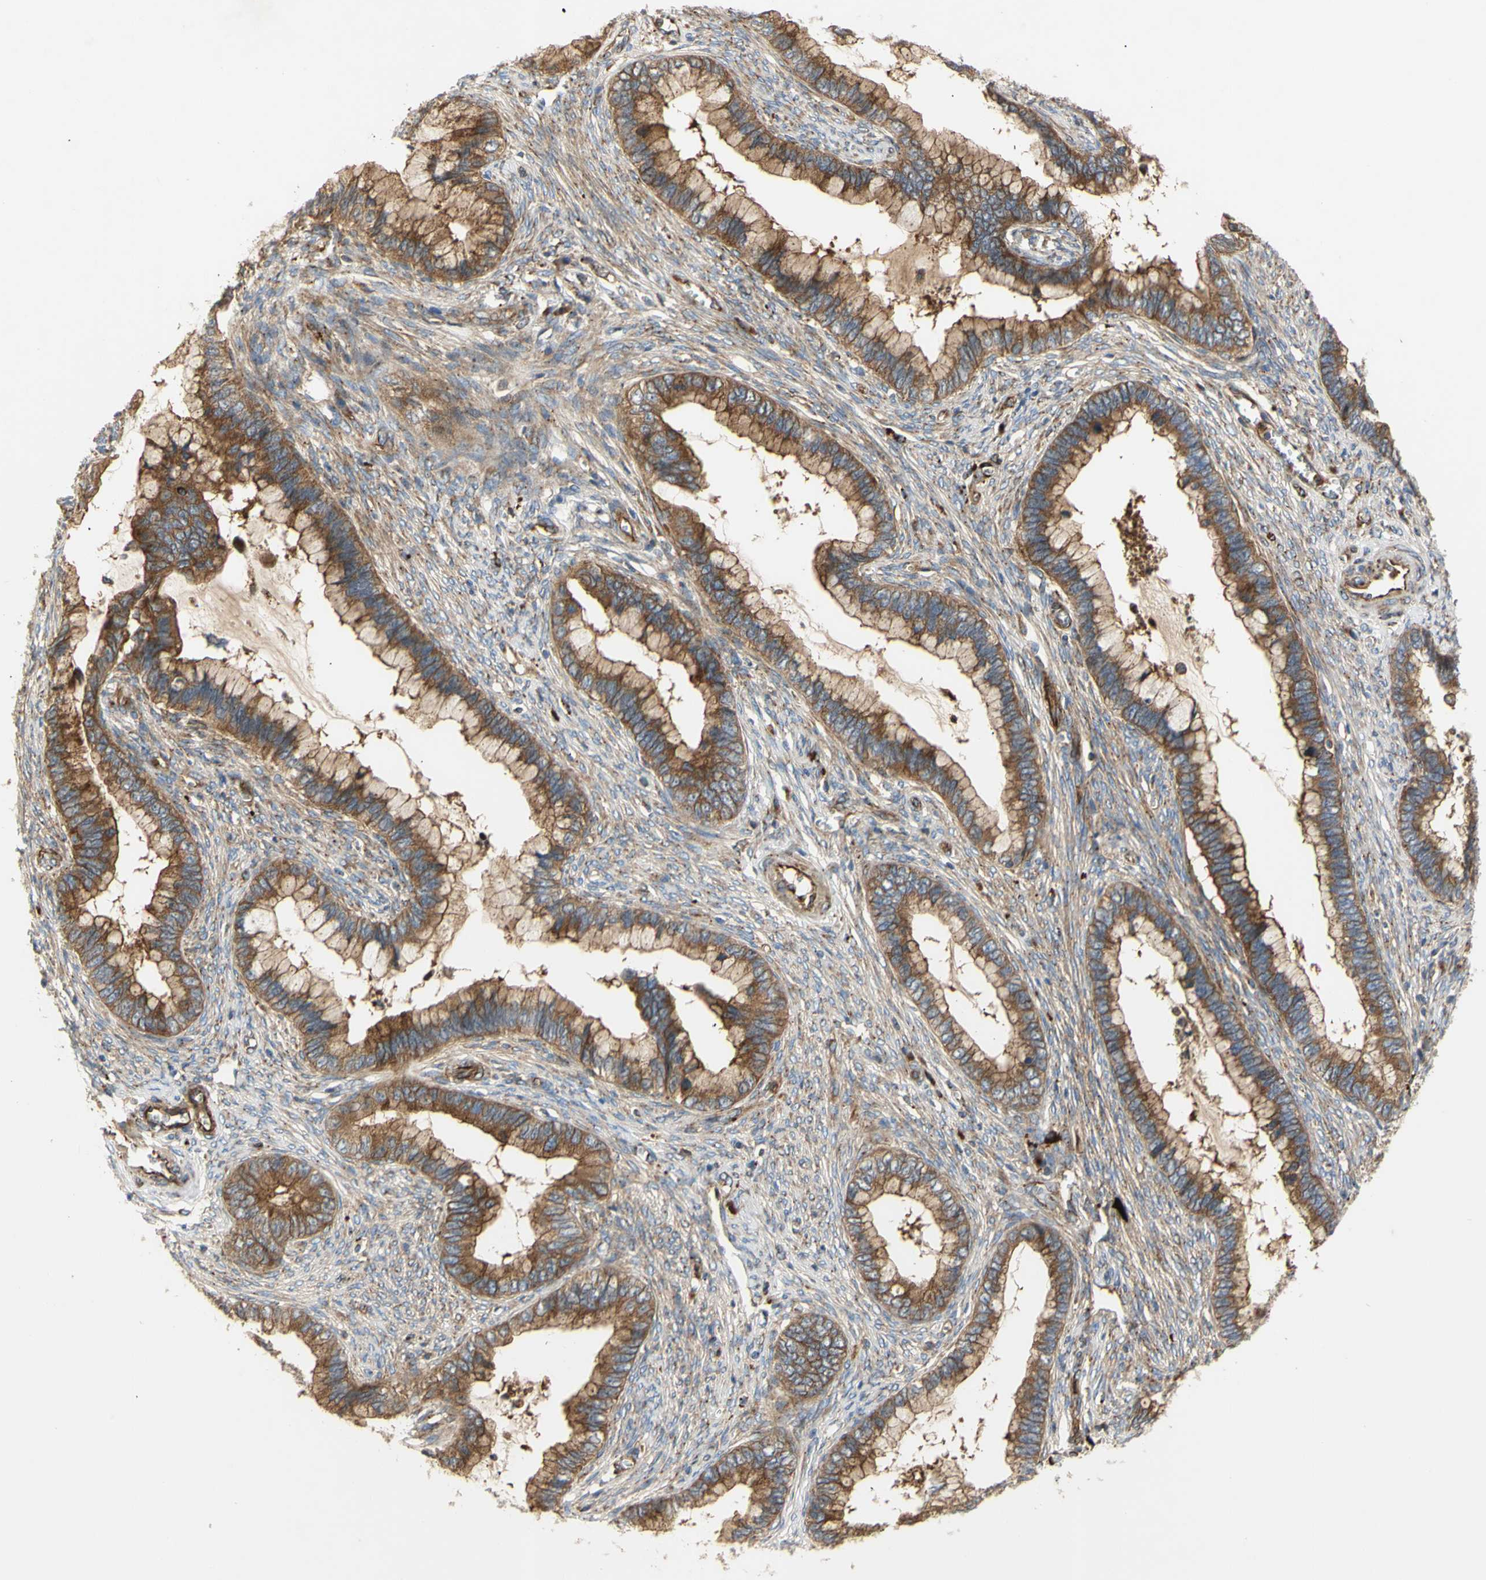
{"staining": {"intensity": "strong", "quantity": "25%-75%", "location": "cytoplasmic/membranous"}, "tissue": "cervical cancer", "cell_type": "Tumor cells", "image_type": "cancer", "snomed": [{"axis": "morphology", "description": "Adenocarcinoma, NOS"}, {"axis": "topography", "description": "Cervix"}], "caption": "Cervical cancer (adenocarcinoma) stained for a protein reveals strong cytoplasmic/membranous positivity in tumor cells.", "gene": "TUBG2", "patient": {"sex": "female", "age": 44}}